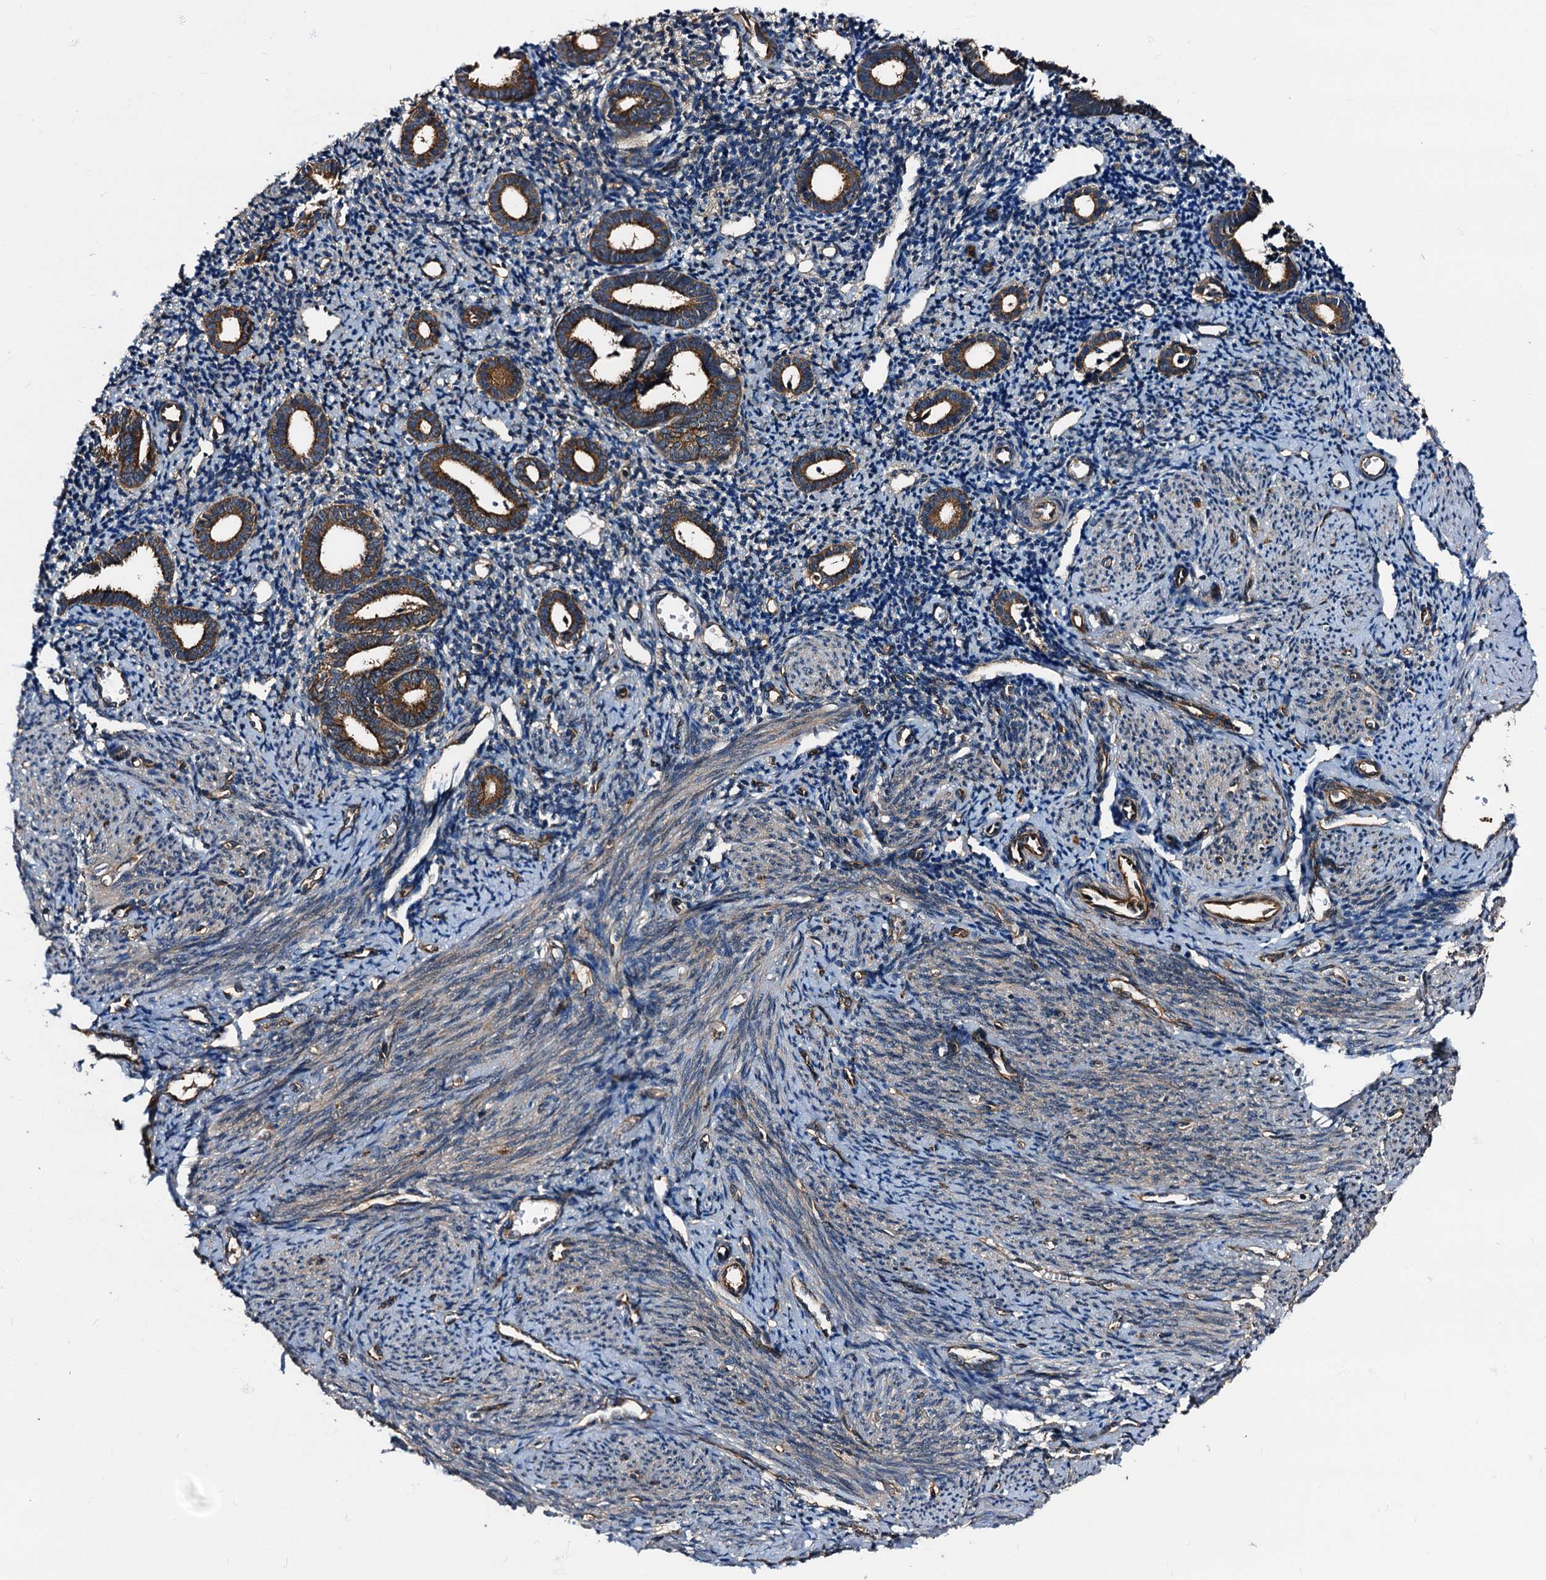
{"staining": {"intensity": "moderate", "quantity": "<25%", "location": "cytoplasmic/membranous"}, "tissue": "endometrium", "cell_type": "Cells in endometrial stroma", "image_type": "normal", "snomed": [{"axis": "morphology", "description": "Normal tissue, NOS"}, {"axis": "topography", "description": "Endometrium"}], "caption": "An IHC histopathology image of benign tissue is shown. Protein staining in brown highlights moderate cytoplasmic/membranous positivity in endometrium within cells in endometrial stroma. (DAB (3,3'-diaminobenzidine) IHC, brown staining for protein, blue staining for nuclei).", "gene": "PEX5", "patient": {"sex": "female", "age": 56}}